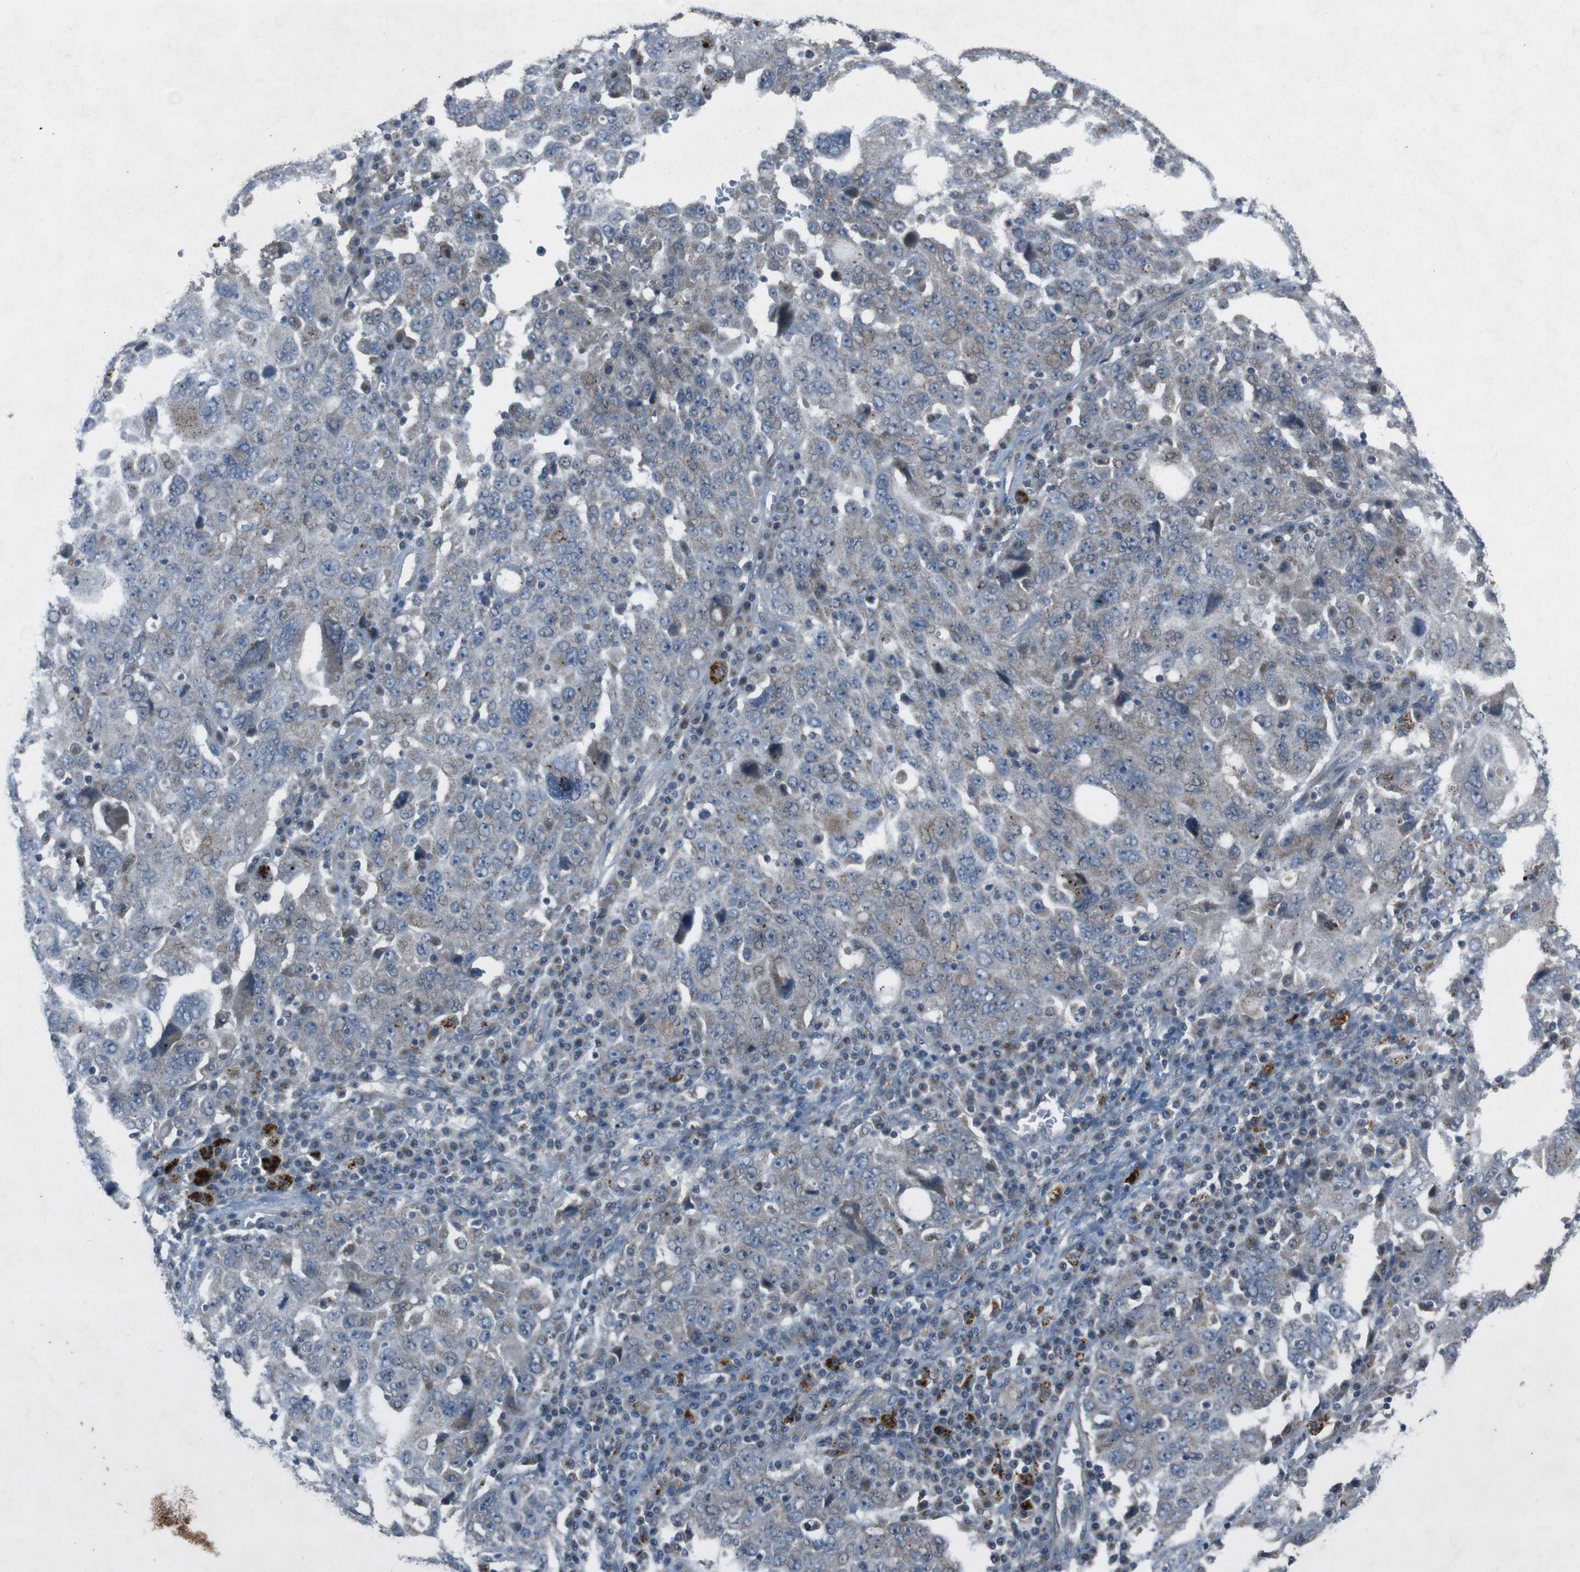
{"staining": {"intensity": "weak", "quantity": ">75%", "location": "cytoplasmic/membranous"}, "tissue": "ovarian cancer", "cell_type": "Tumor cells", "image_type": "cancer", "snomed": [{"axis": "morphology", "description": "Carcinoma, endometroid"}, {"axis": "topography", "description": "Ovary"}], "caption": "Protein analysis of ovarian cancer tissue demonstrates weak cytoplasmic/membranous expression in approximately >75% of tumor cells.", "gene": "EFNA5", "patient": {"sex": "female", "age": 62}}